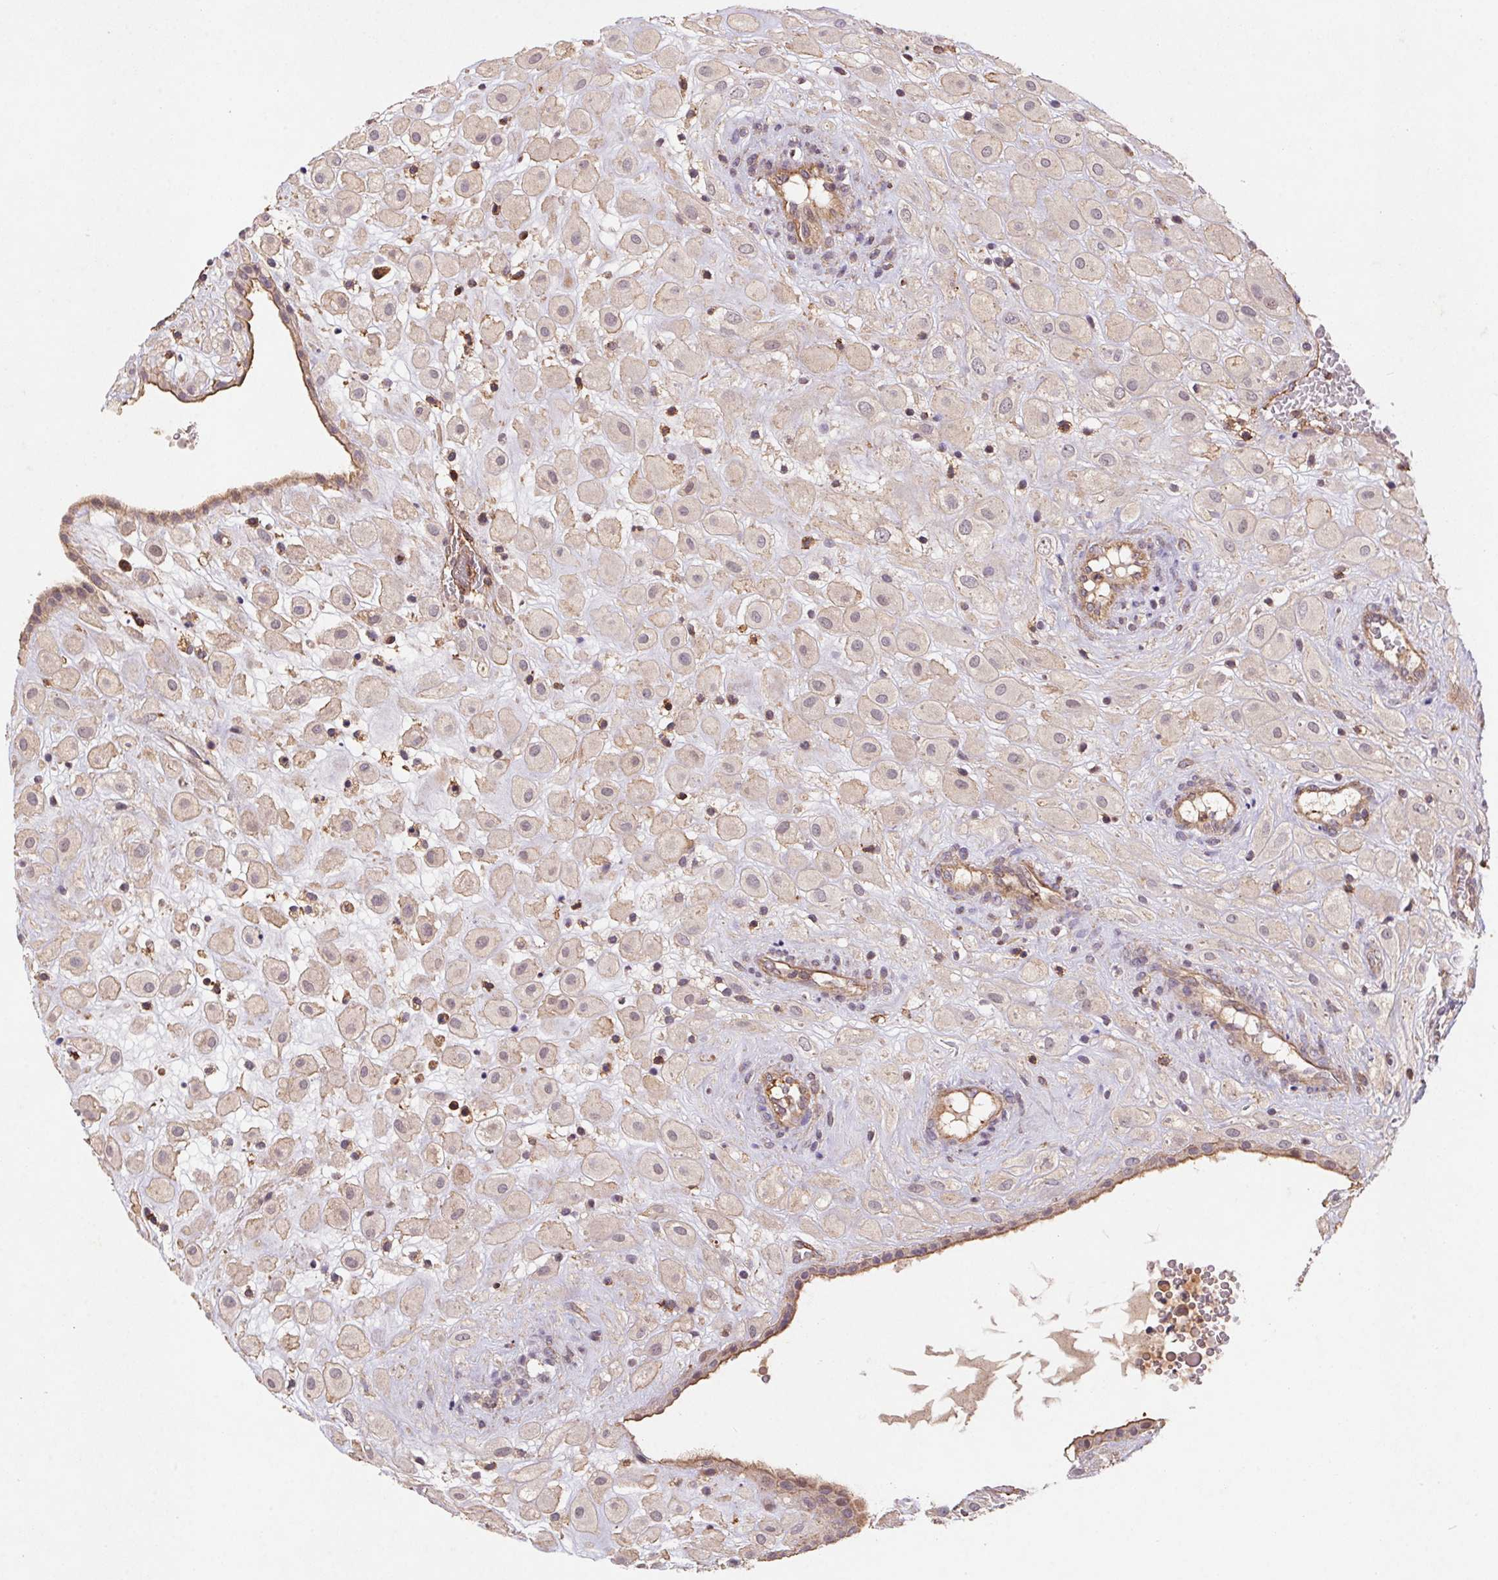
{"staining": {"intensity": "weak", "quantity": "25%-75%", "location": "cytoplasmic/membranous"}, "tissue": "placenta", "cell_type": "Decidual cells", "image_type": "normal", "snomed": [{"axis": "morphology", "description": "Normal tissue, NOS"}, {"axis": "topography", "description": "Placenta"}], "caption": "A photomicrograph showing weak cytoplasmic/membranous positivity in about 25%-75% of decidual cells in normal placenta, as visualized by brown immunohistochemical staining.", "gene": "ATG10", "patient": {"sex": "female", "age": 24}}